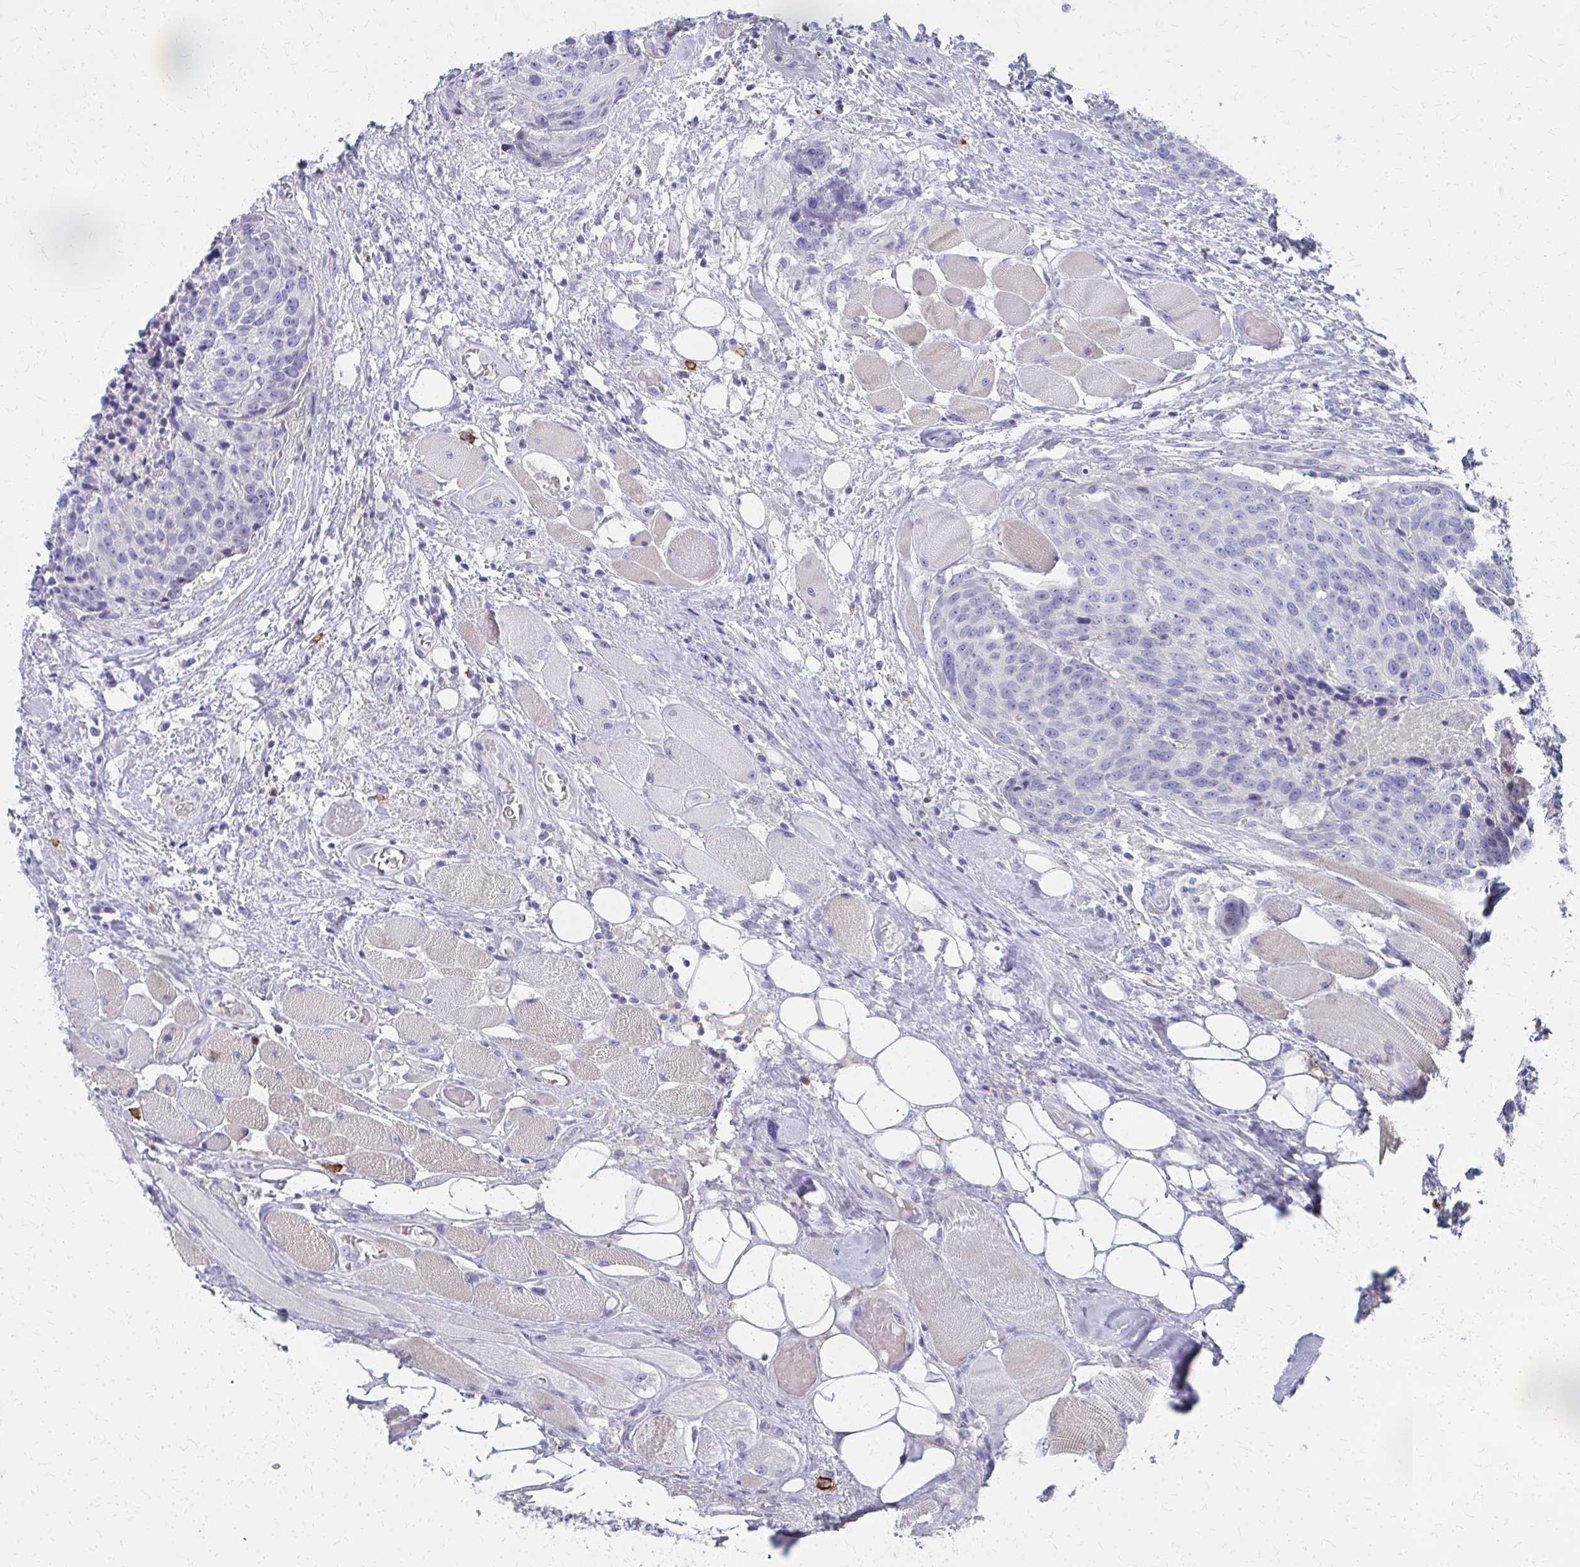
{"staining": {"intensity": "negative", "quantity": "none", "location": "none"}, "tissue": "head and neck cancer", "cell_type": "Tumor cells", "image_type": "cancer", "snomed": [{"axis": "morphology", "description": "Squamous cell carcinoma, NOS"}, {"axis": "topography", "description": "Oral tissue"}, {"axis": "topography", "description": "Head-Neck"}], "caption": "This is a image of IHC staining of head and neck squamous cell carcinoma, which shows no staining in tumor cells.", "gene": "MS4A2", "patient": {"sex": "male", "age": 64}}